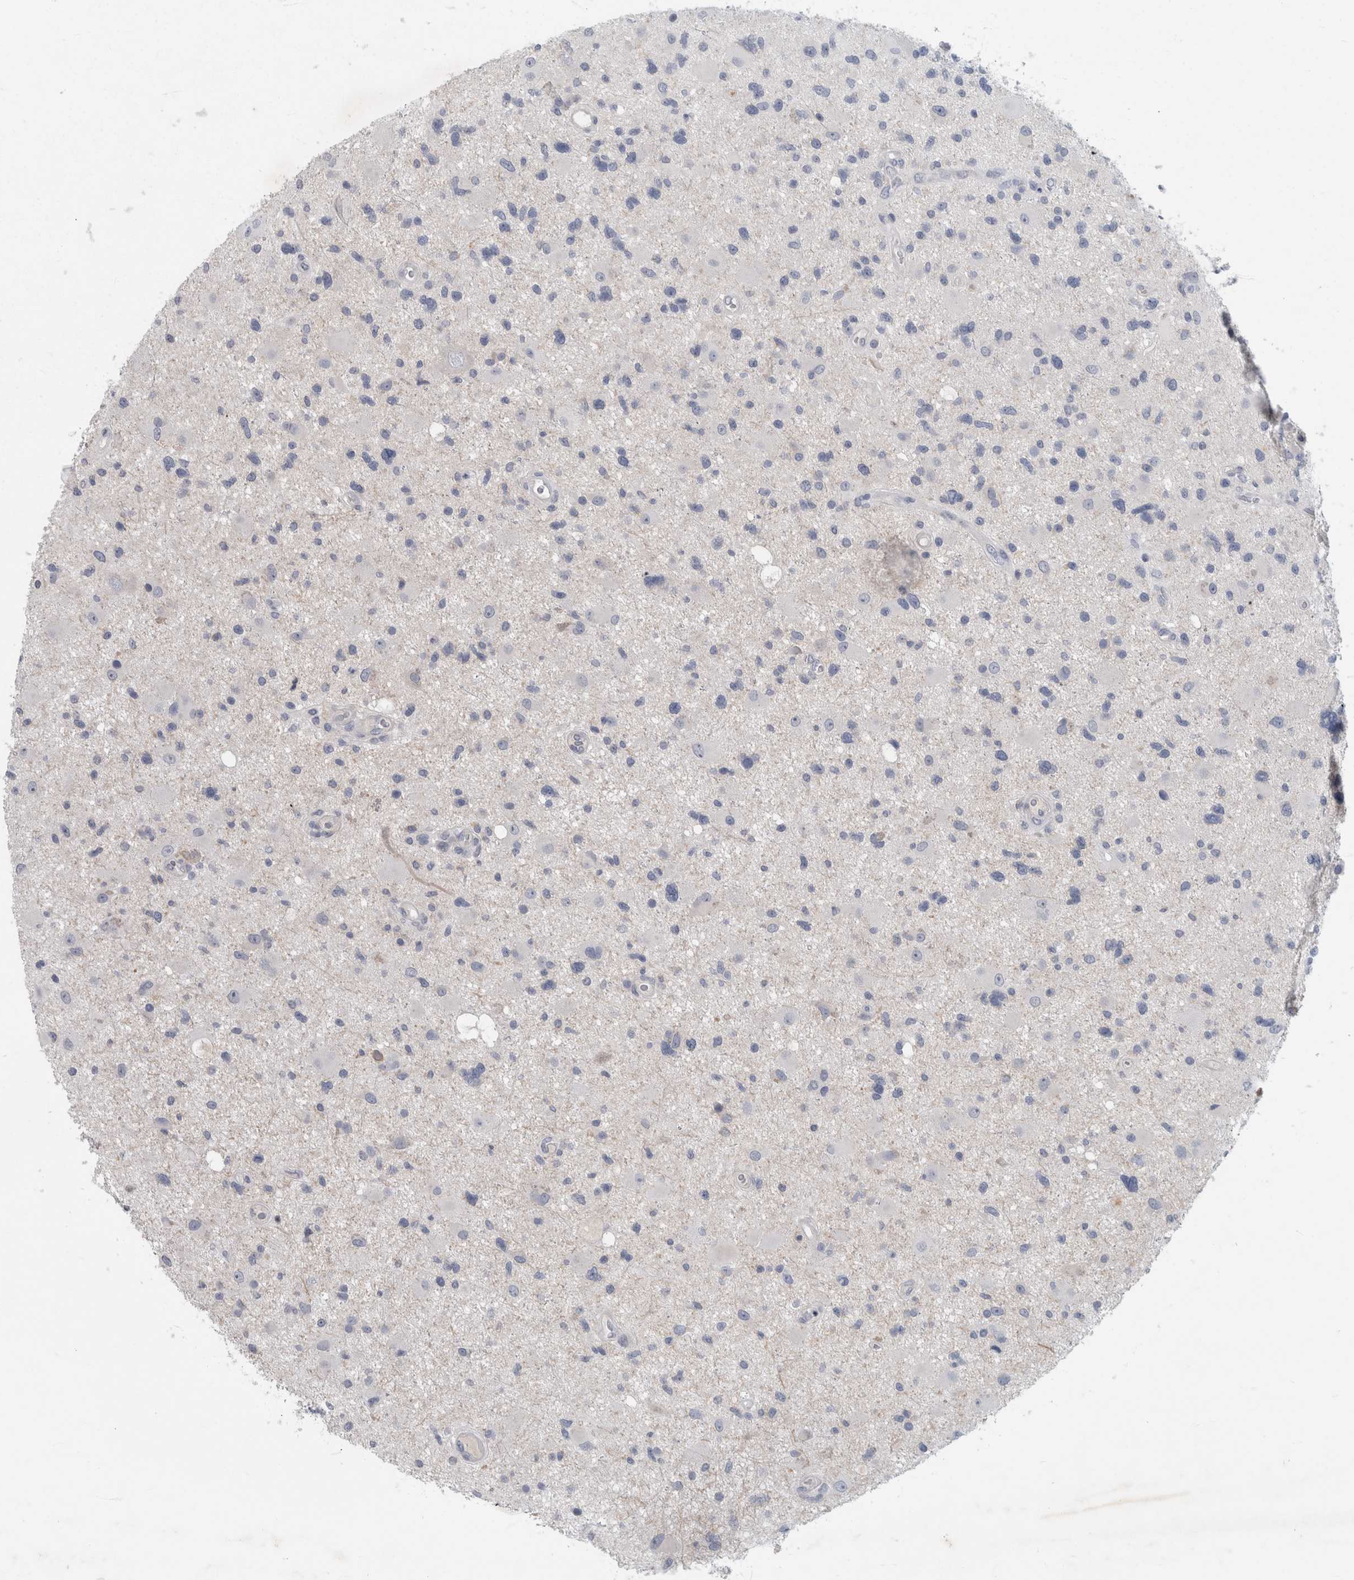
{"staining": {"intensity": "negative", "quantity": "none", "location": "none"}, "tissue": "glioma", "cell_type": "Tumor cells", "image_type": "cancer", "snomed": [{"axis": "morphology", "description": "Glioma, malignant, High grade"}, {"axis": "topography", "description": "Brain"}], "caption": "The immunohistochemistry micrograph has no significant expression in tumor cells of glioma tissue.", "gene": "FAM83H", "patient": {"sex": "male", "age": 33}}